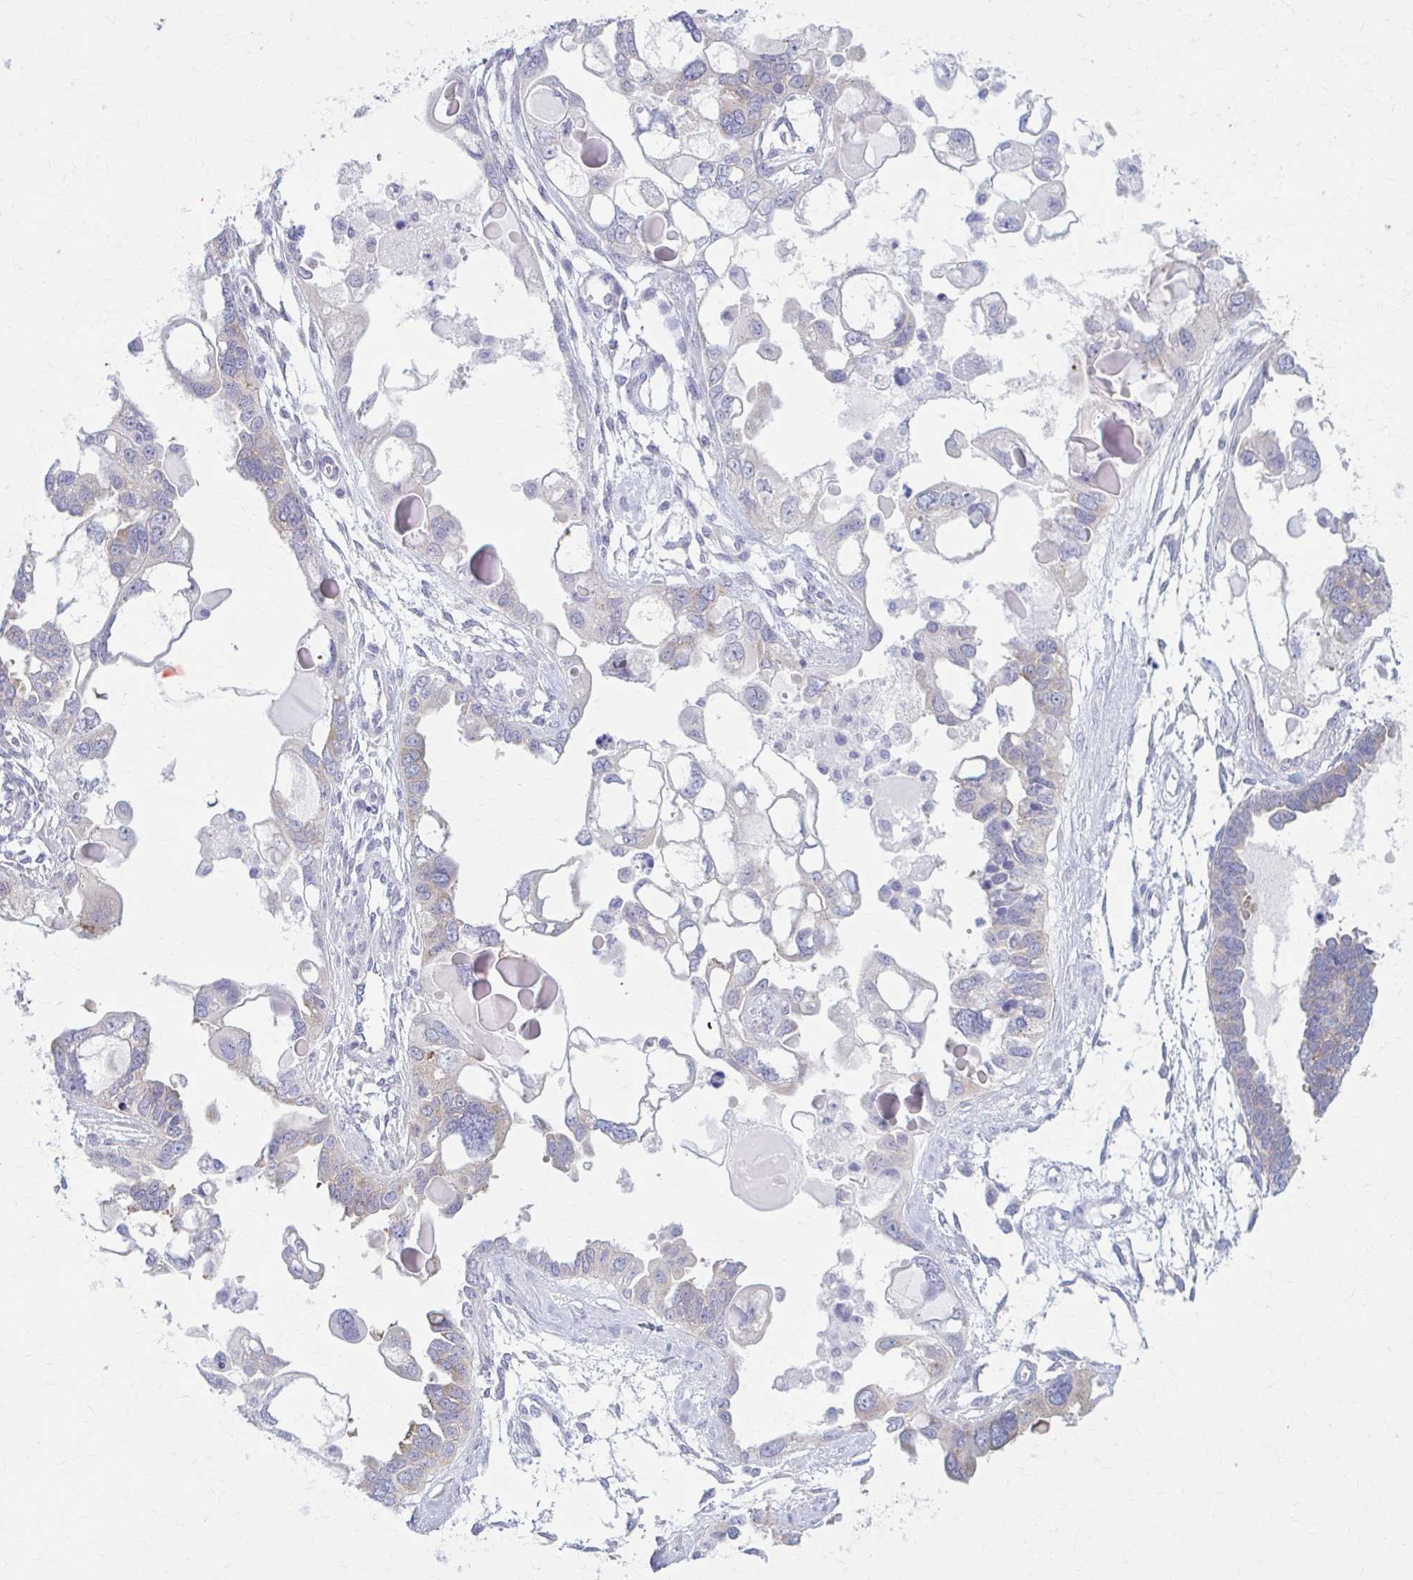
{"staining": {"intensity": "negative", "quantity": "none", "location": "none"}, "tissue": "ovarian cancer", "cell_type": "Tumor cells", "image_type": "cancer", "snomed": [{"axis": "morphology", "description": "Cystadenocarcinoma, serous, NOS"}, {"axis": "topography", "description": "Ovary"}], "caption": "Serous cystadenocarcinoma (ovarian) was stained to show a protein in brown. There is no significant positivity in tumor cells.", "gene": "PRKRA", "patient": {"sex": "female", "age": 51}}